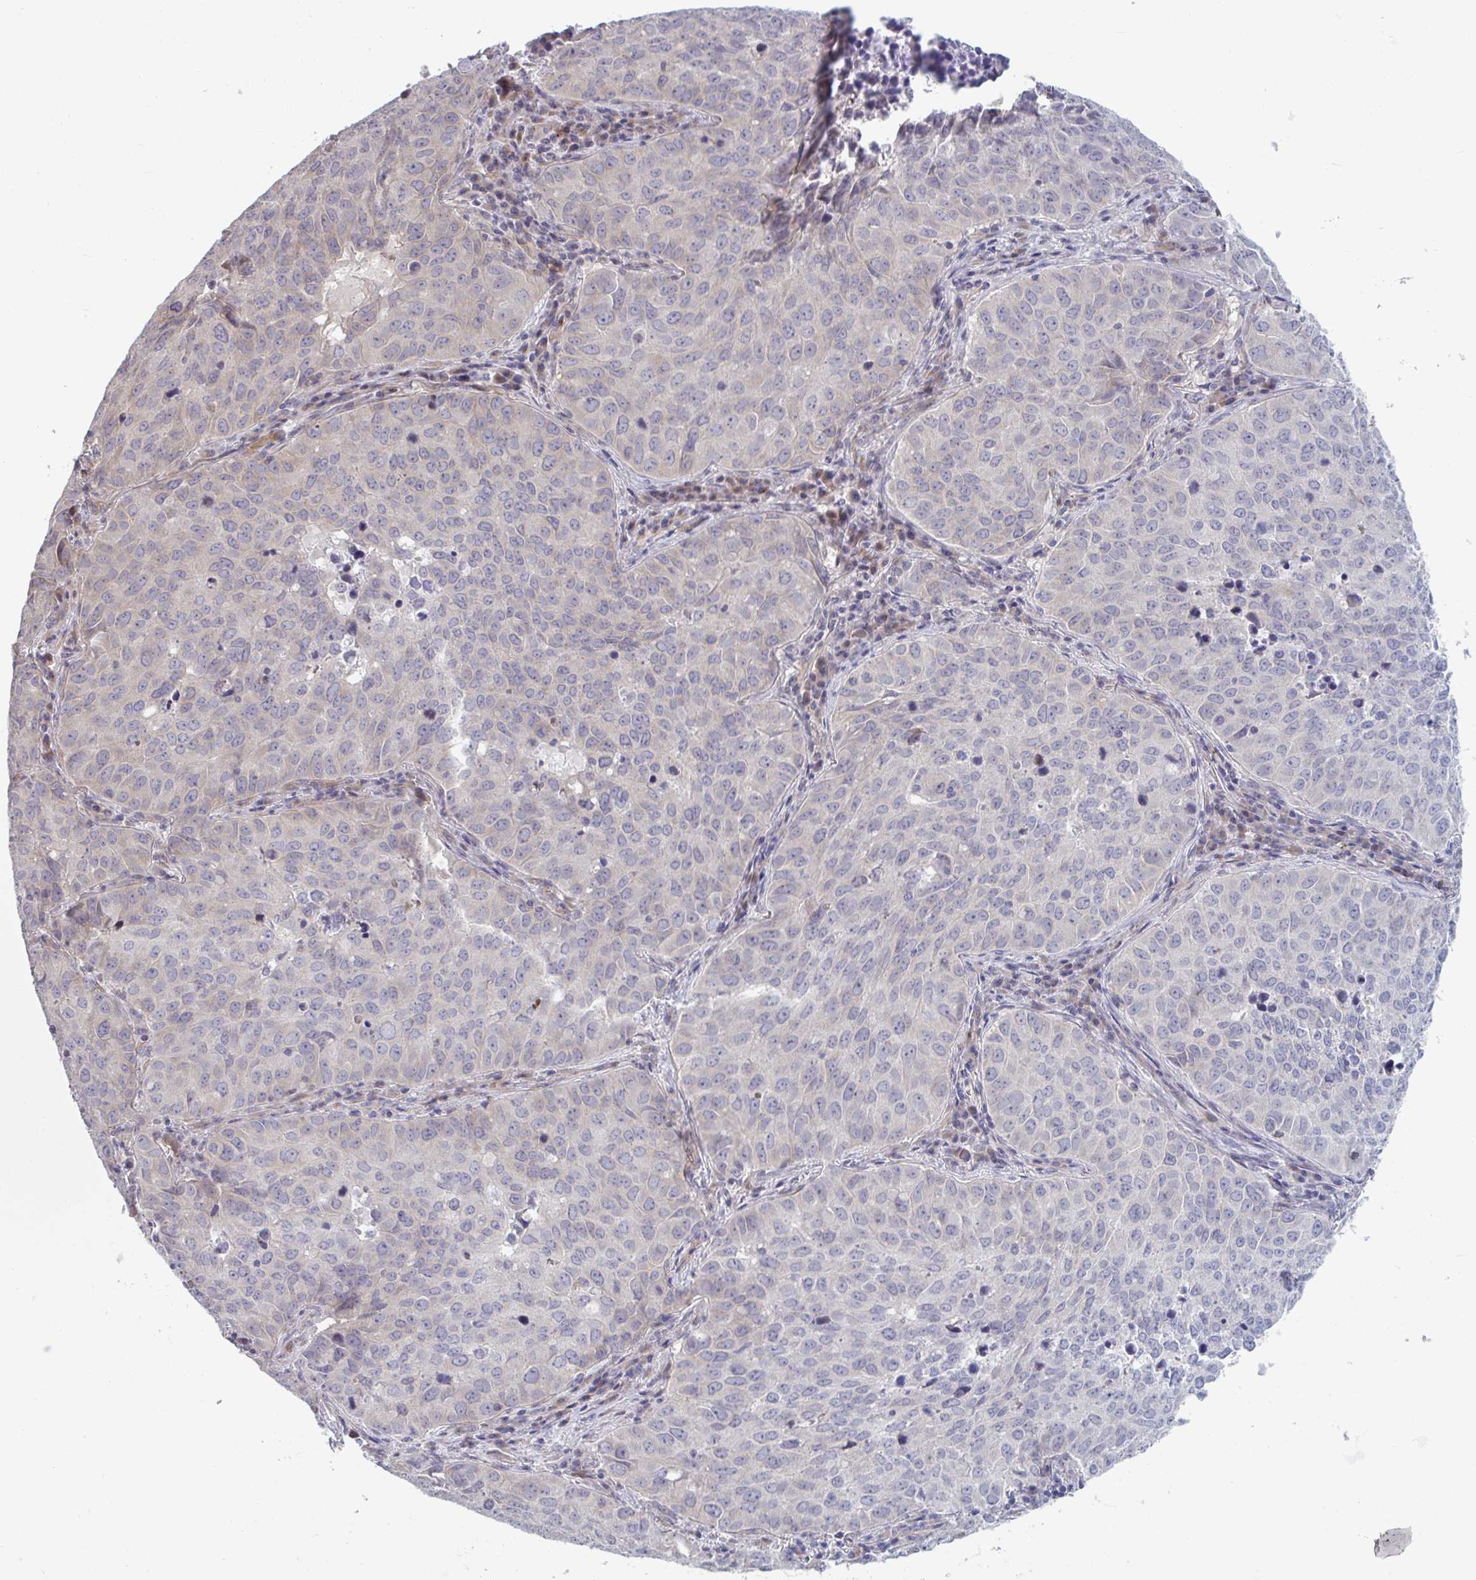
{"staining": {"intensity": "weak", "quantity": "<25%", "location": "cytoplasmic/membranous"}, "tissue": "lung cancer", "cell_type": "Tumor cells", "image_type": "cancer", "snomed": [{"axis": "morphology", "description": "Adenocarcinoma, NOS"}, {"axis": "topography", "description": "Lung"}], "caption": "A photomicrograph of lung cancer stained for a protein demonstrates no brown staining in tumor cells. (Stains: DAB (3,3'-diaminobenzidine) immunohistochemistry with hematoxylin counter stain, Microscopy: brightfield microscopy at high magnification).", "gene": "TNFSF10", "patient": {"sex": "female", "age": 50}}